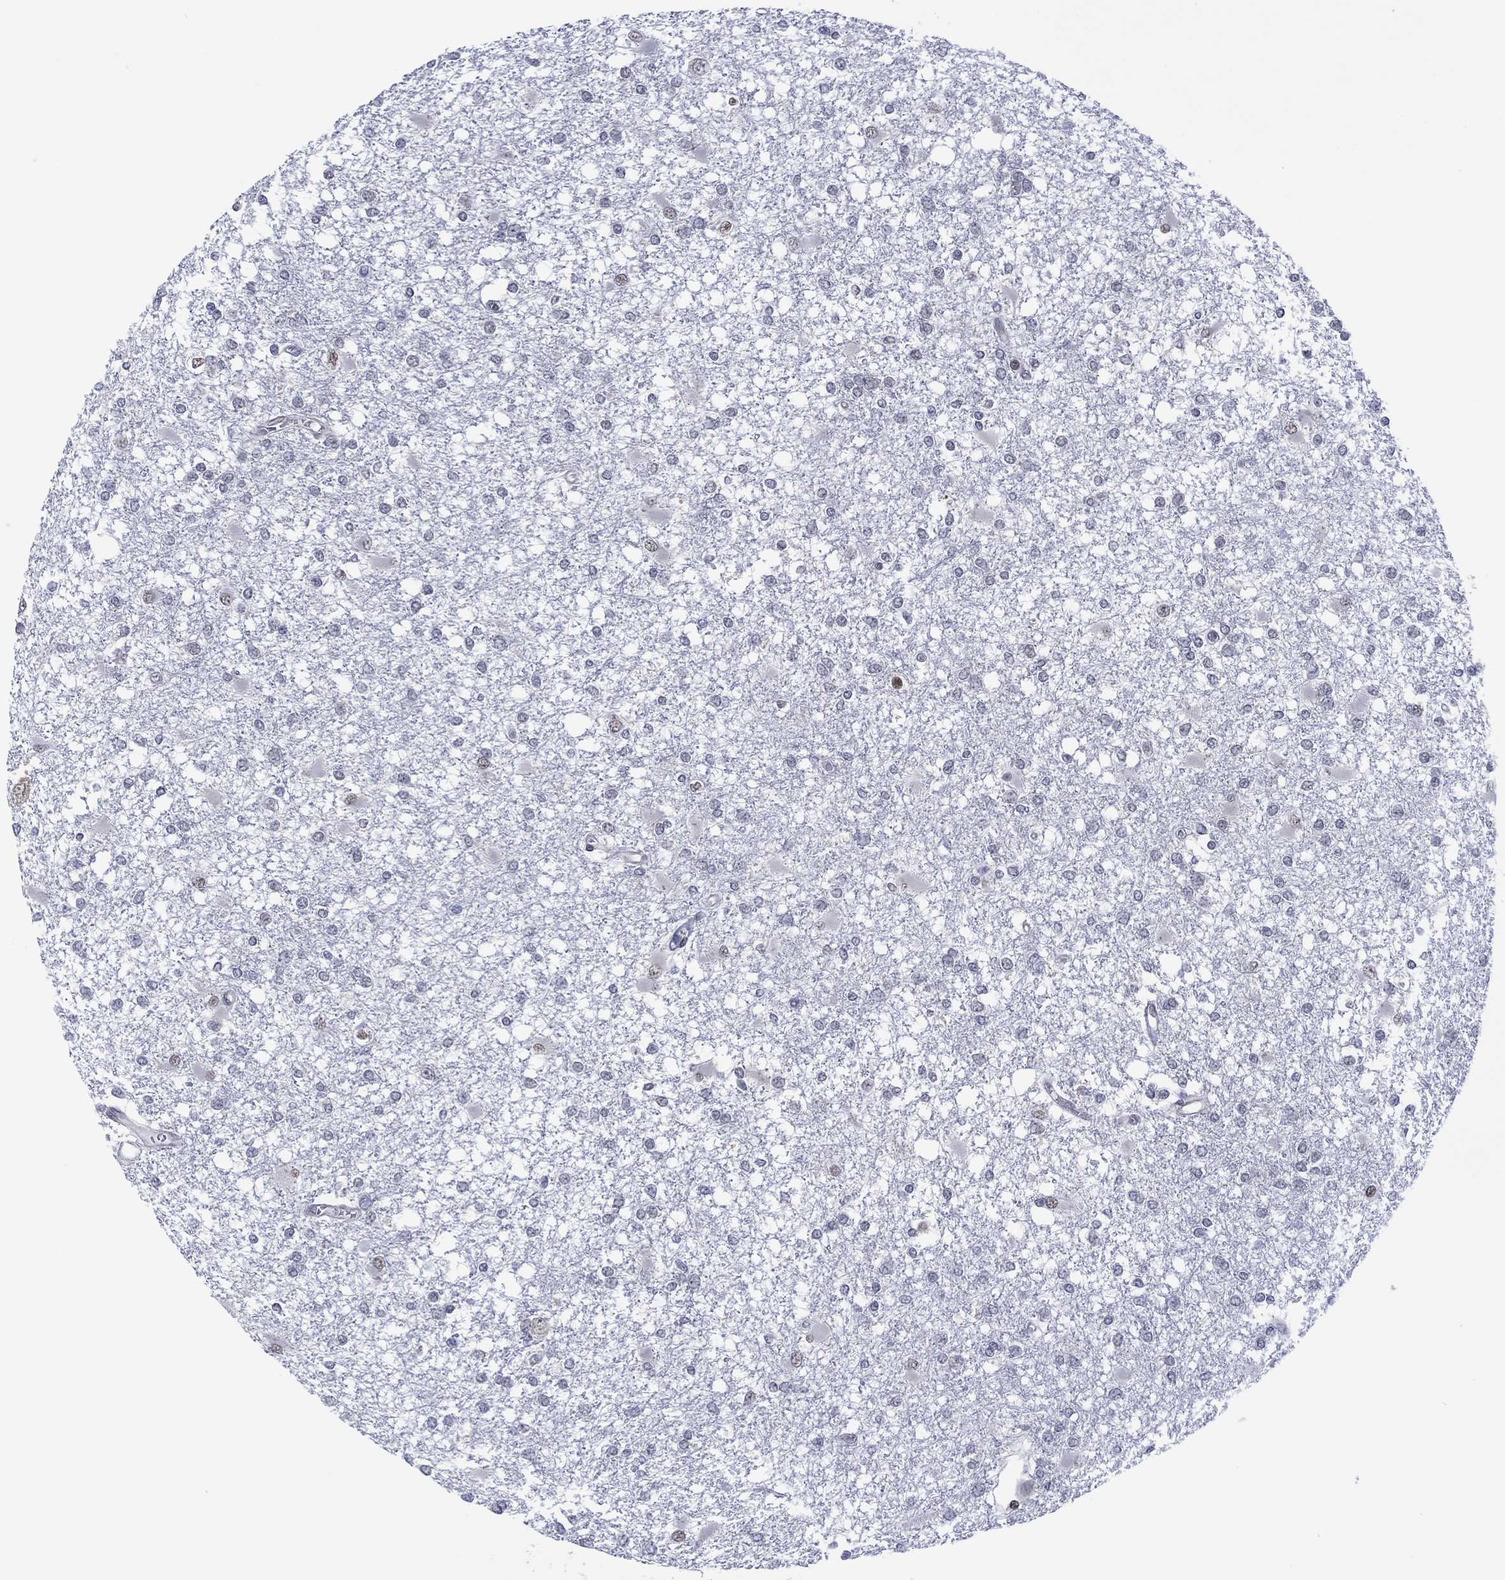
{"staining": {"intensity": "negative", "quantity": "none", "location": "none"}, "tissue": "glioma", "cell_type": "Tumor cells", "image_type": "cancer", "snomed": [{"axis": "morphology", "description": "Glioma, malignant, High grade"}, {"axis": "topography", "description": "Cerebral cortex"}], "caption": "This is a histopathology image of immunohistochemistry staining of glioma, which shows no positivity in tumor cells.", "gene": "DPP4", "patient": {"sex": "male", "age": 79}}